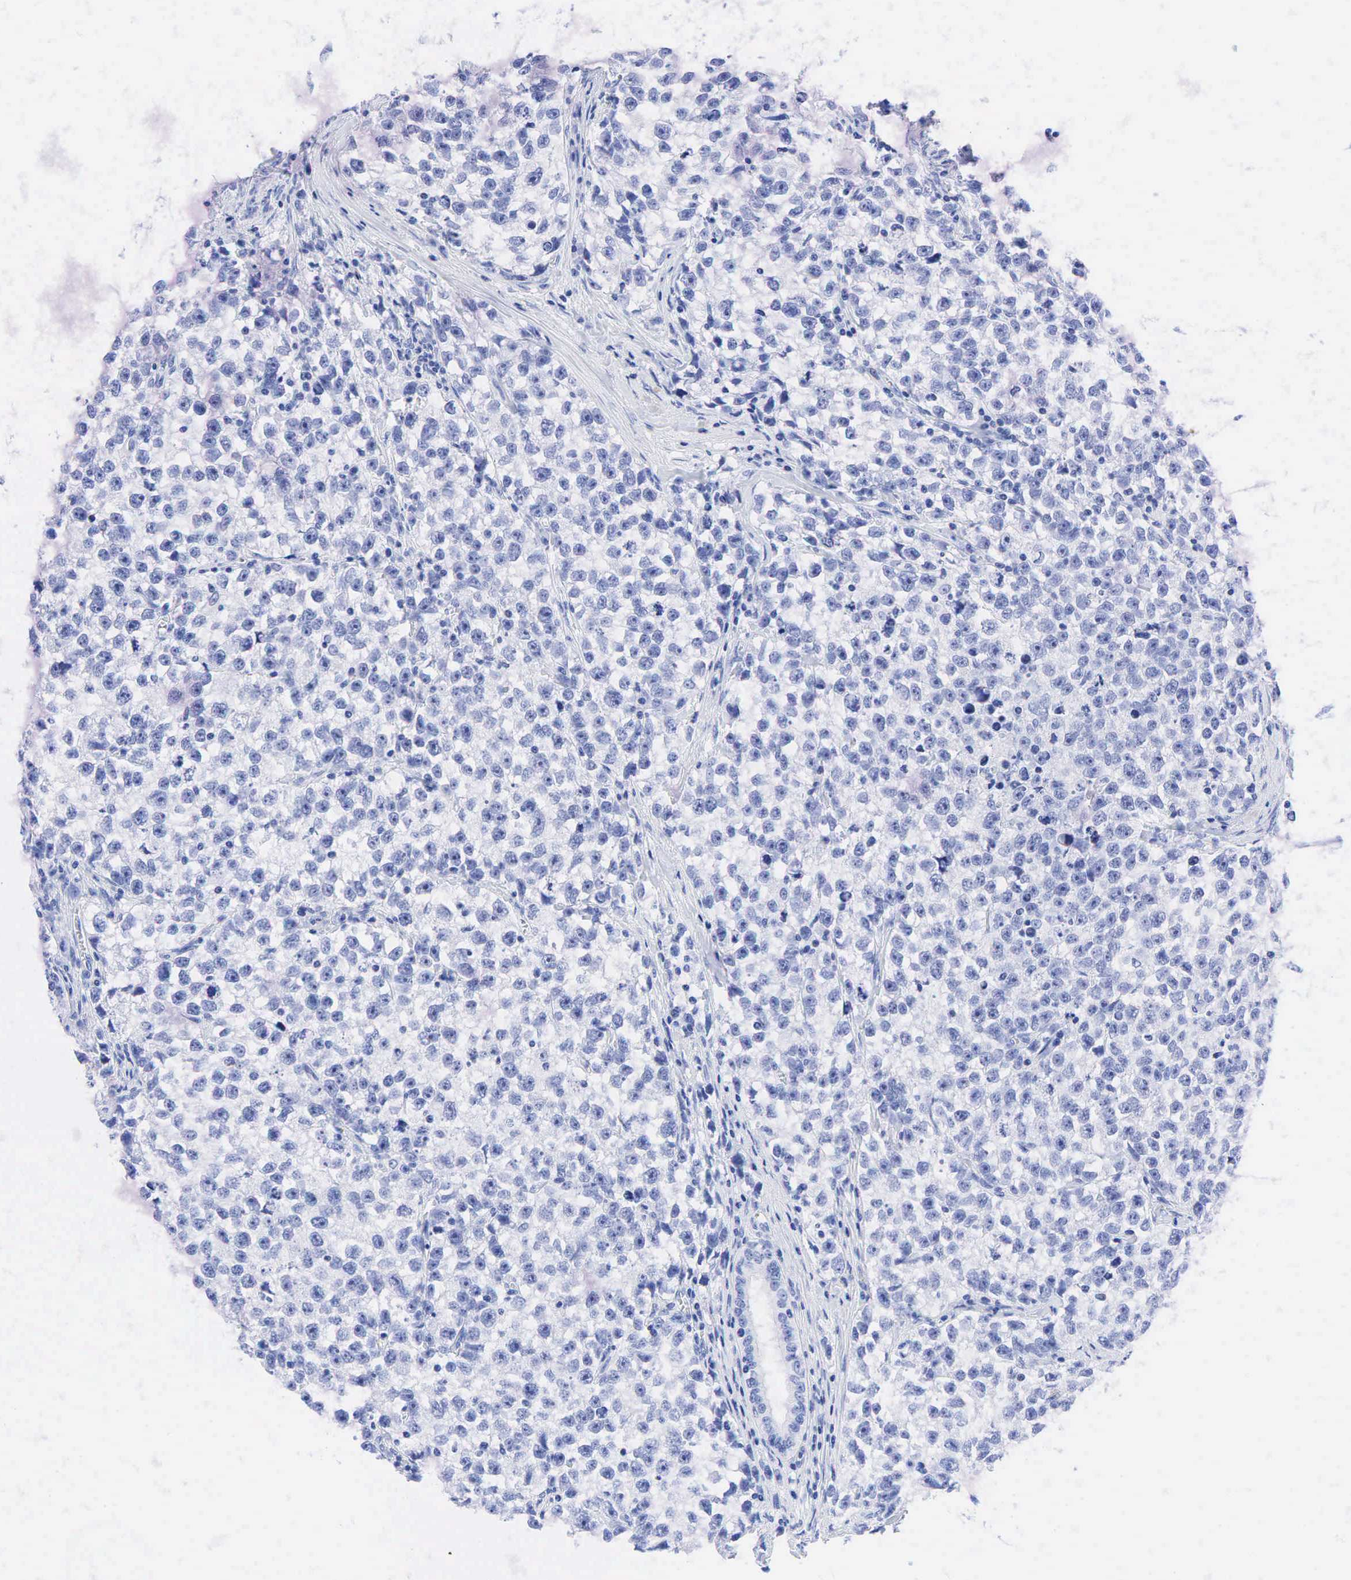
{"staining": {"intensity": "negative", "quantity": "none", "location": "none"}, "tissue": "testis cancer", "cell_type": "Tumor cells", "image_type": "cancer", "snomed": [{"axis": "morphology", "description": "Seminoma, NOS"}, {"axis": "morphology", "description": "Carcinoma, Embryonal, NOS"}, {"axis": "topography", "description": "Testis"}], "caption": "High power microscopy histopathology image of an immunohistochemistry (IHC) micrograph of seminoma (testis), revealing no significant staining in tumor cells.", "gene": "CEACAM5", "patient": {"sex": "male", "age": 30}}